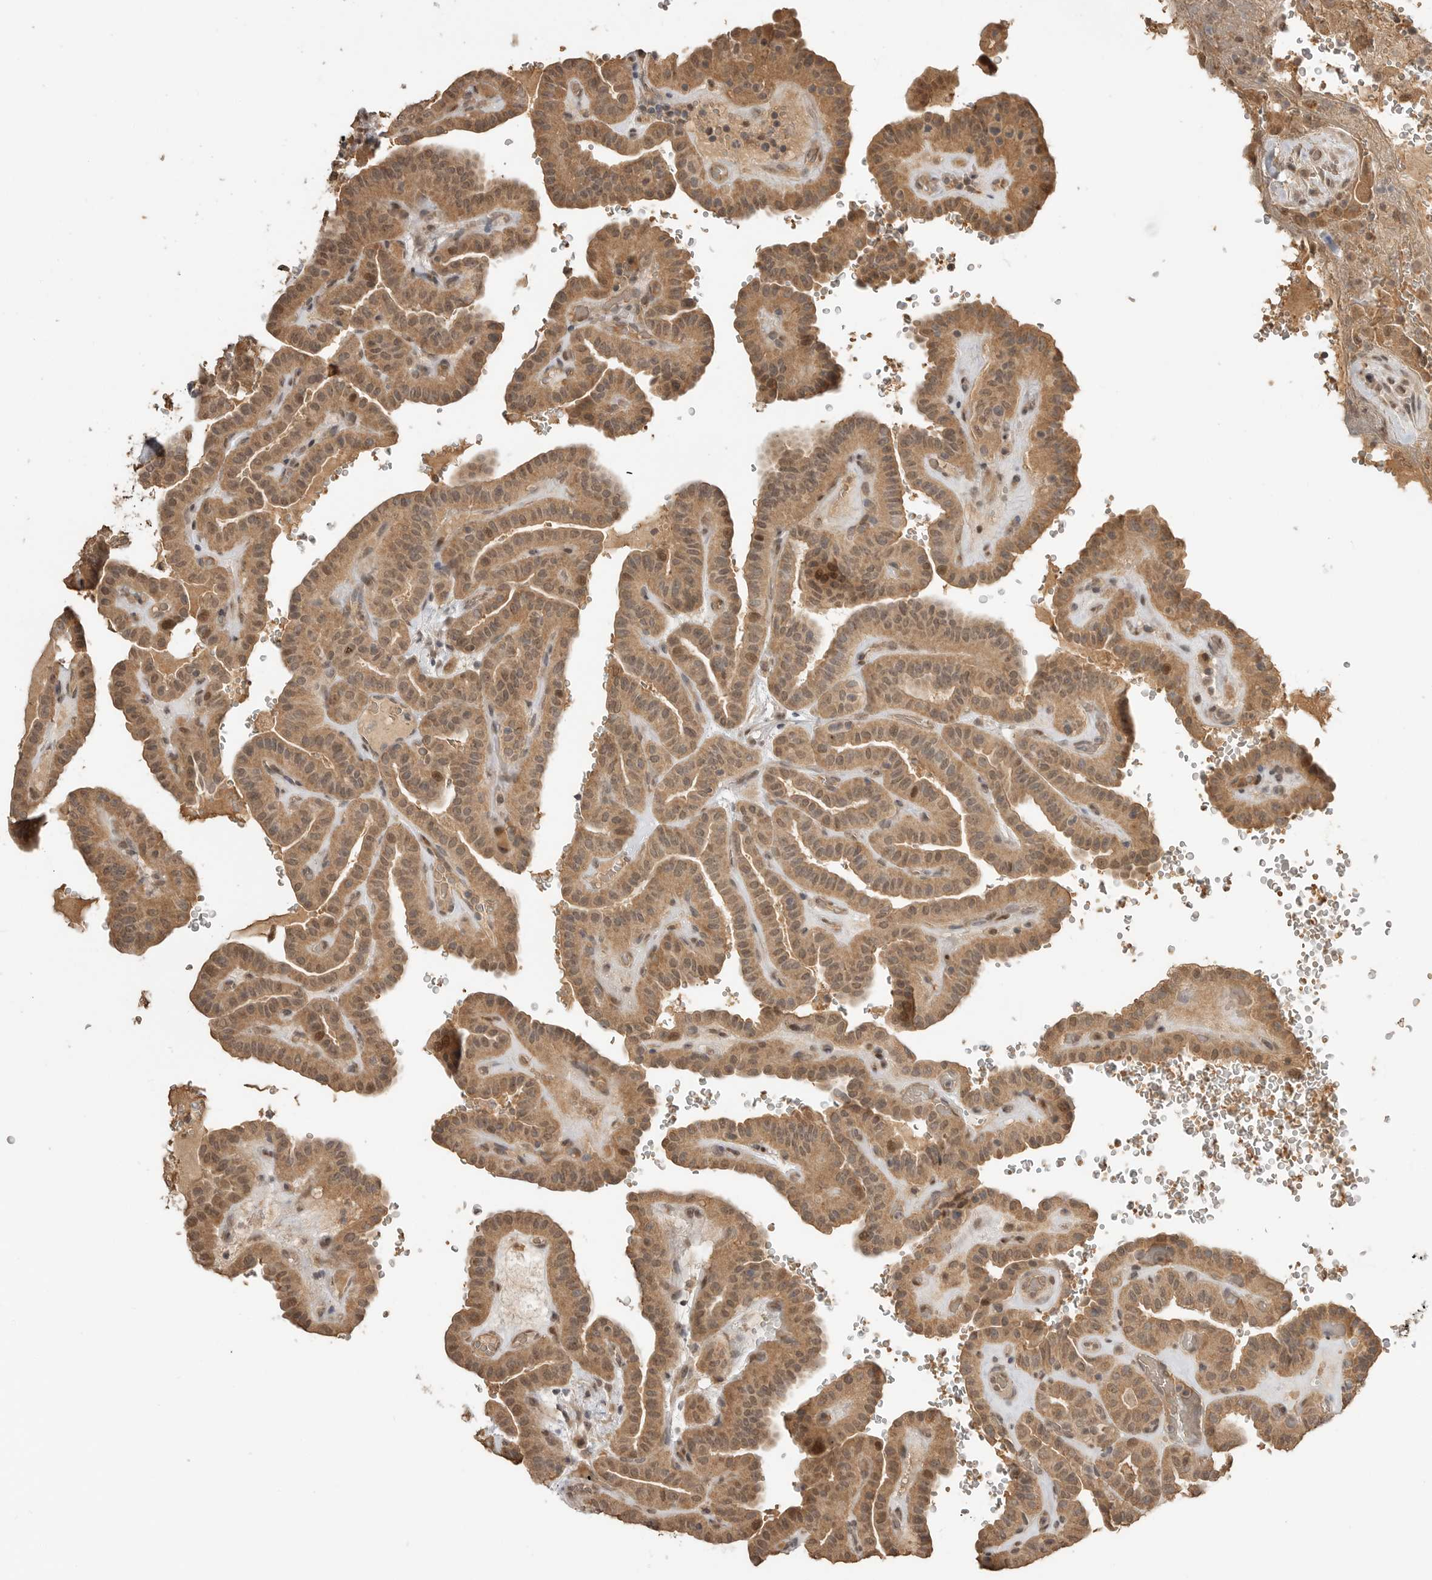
{"staining": {"intensity": "moderate", "quantity": ">75%", "location": "cytoplasmic/membranous"}, "tissue": "thyroid cancer", "cell_type": "Tumor cells", "image_type": "cancer", "snomed": [{"axis": "morphology", "description": "Papillary adenocarcinoma, NOS"}, {"axis": "topography", "description": "Thyroid gland"}], "caption": "Tumor cells exhibit medium levels of moderate cytoplasmic/membranous staining in approximately >75% of cells in human thyroid papillary adenocarcinoma.", "gene": "ASPSCR1", "patient": {"sex": "male", "age": 77}}